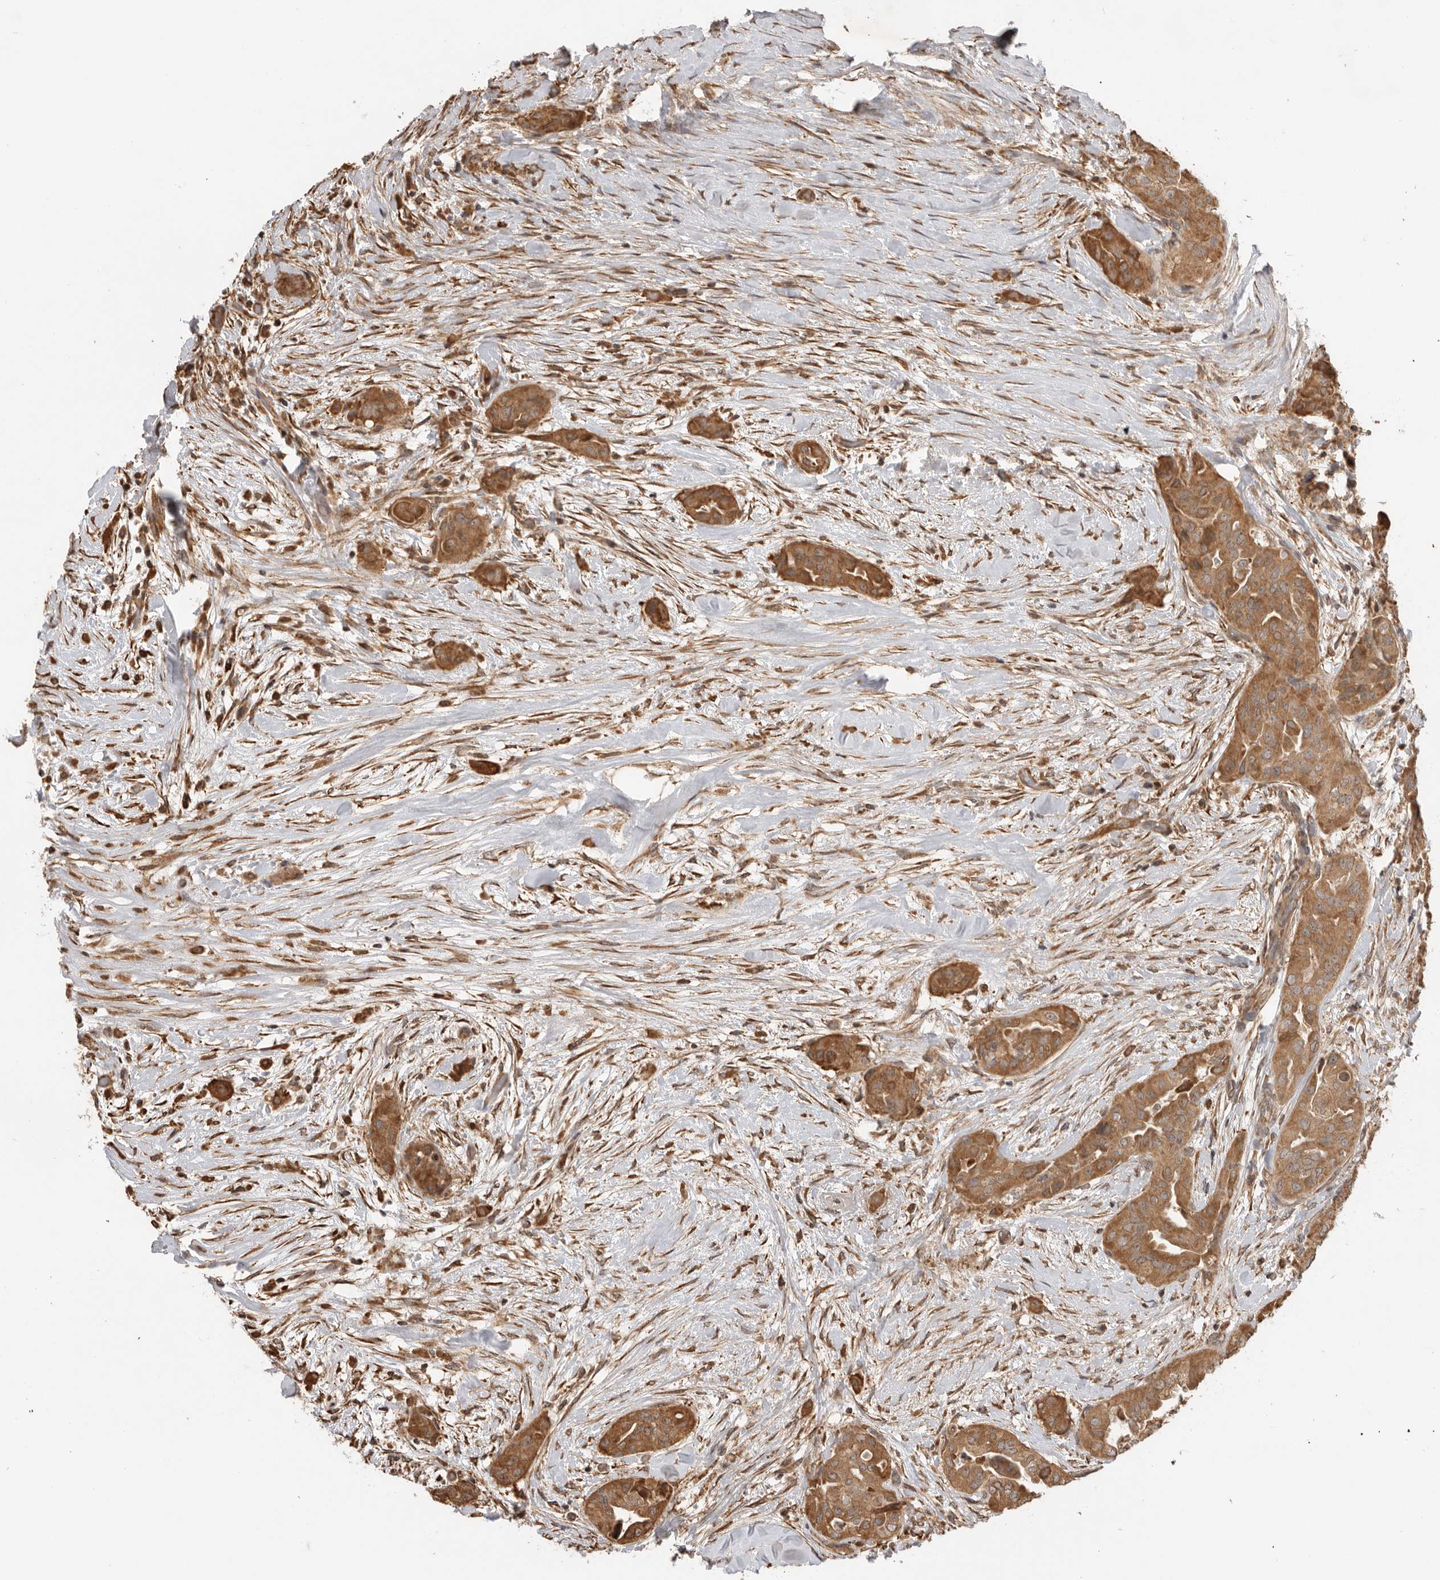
{"staining": {"intensity": "moderate", "quantity": ">75%", "location": "cytoplasmic/membranous"}, "tissue": "thyroid cancer", "cell_type": "Tumor cells", "image_type": "cancer", "snomed": [{"axis": "morphology", "description": "Papillary adenocarcinoma, NOS"}, {"axis": "topography", "description": "Thyroid gland"}], "caption": "This micrograph demonstrates immunohistochemistry (IHC) staining of human thyroid papillary adenocarcinoma, with medium moderate cytoplasmic/membranous expression in about >75% of tumor cells.", "gene": "DPH7", "patient": {"sex": "female", "age": 59}}